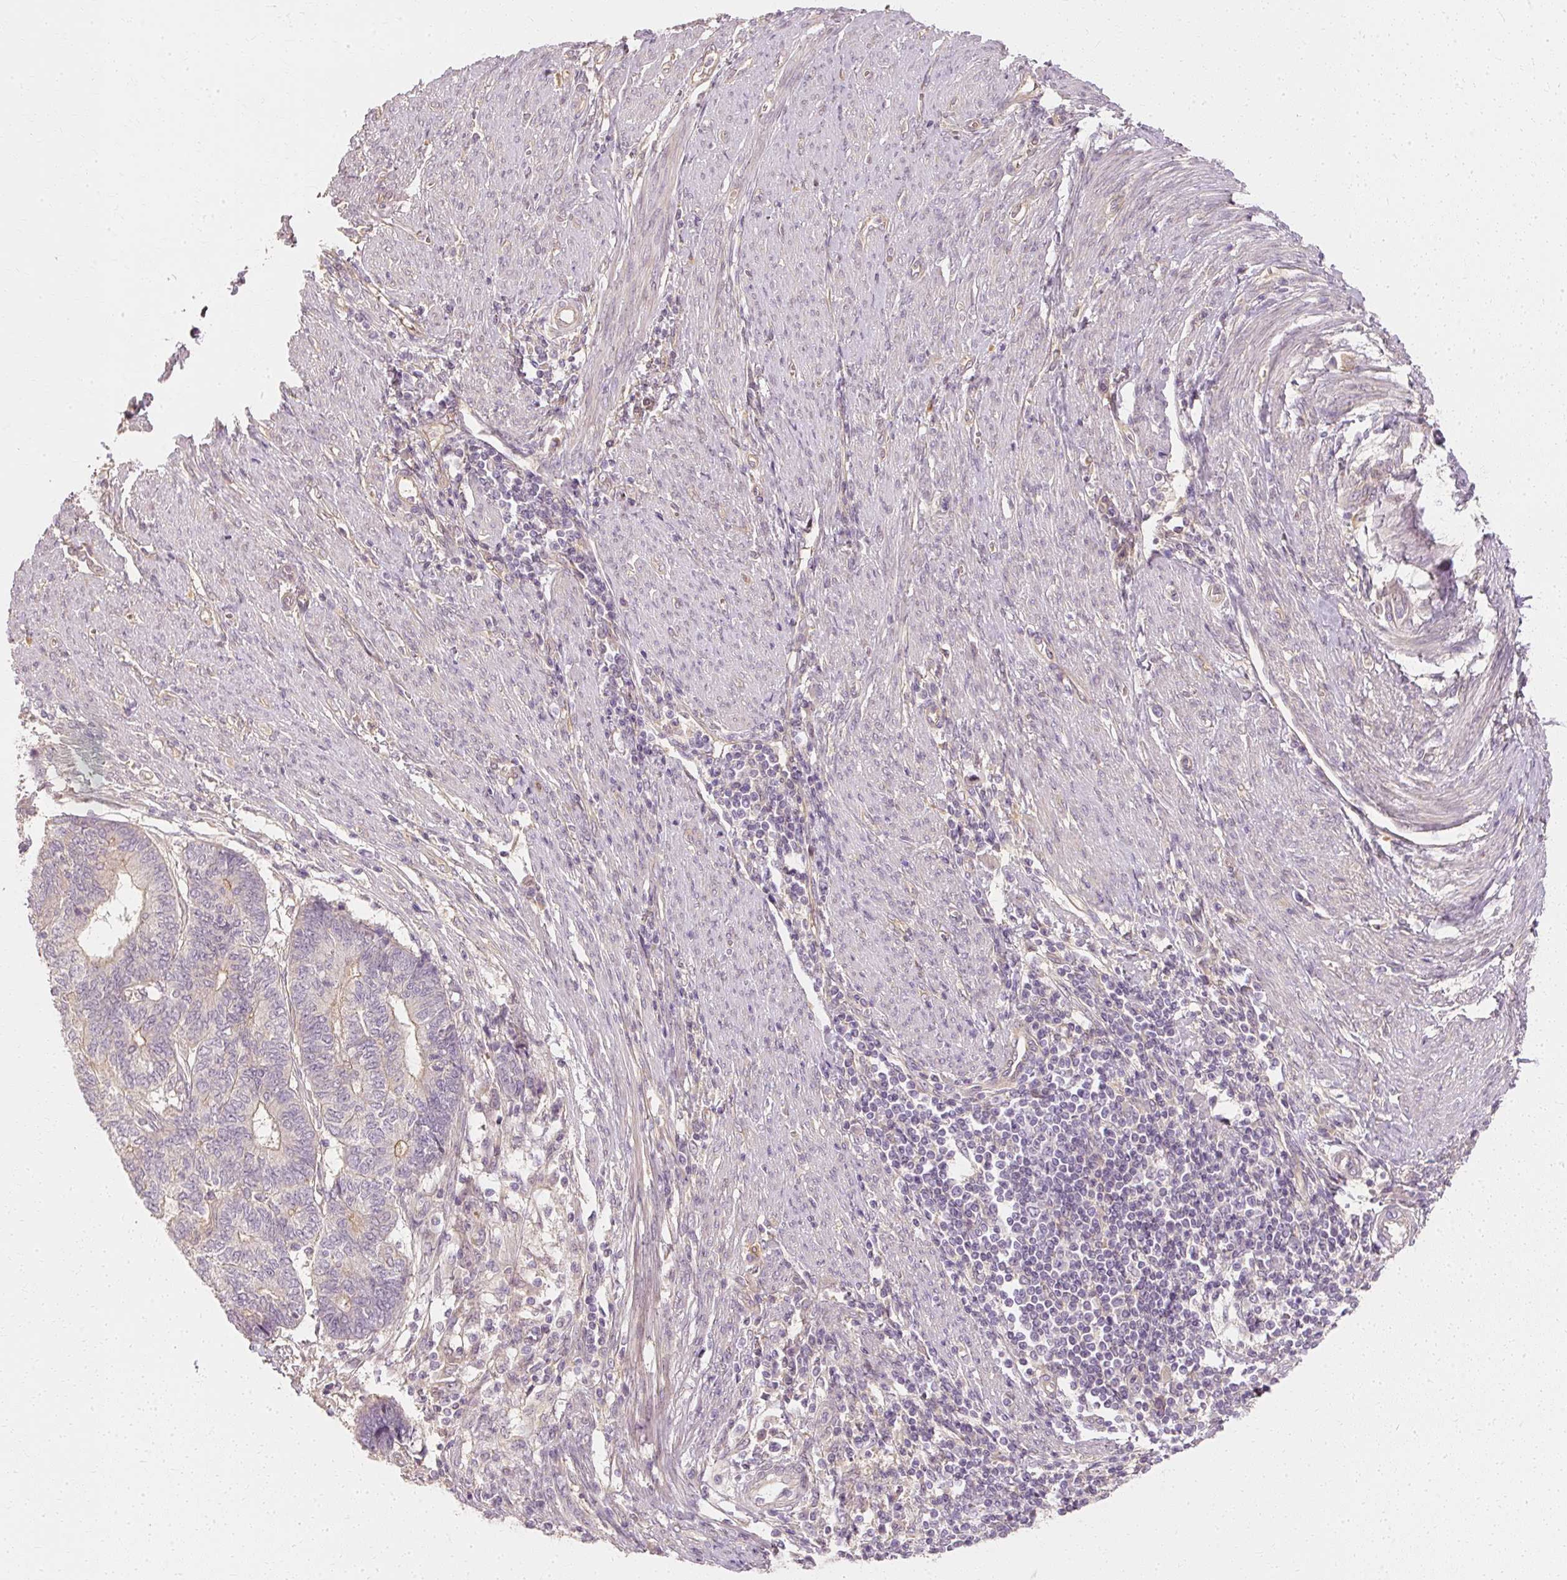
{"staining": {"intensity": "negative", "quantity": "none", "location": "none"}, "tissue": "endometrial cancer", "cell_type": "Tumor cells", "image_type": "cancer", "snomed": [{"axis": "morphology", "description": "Adenocarcinoma, NOS"}, {"axis": "topography", "description": "Uterus"}, {"axis": "topography", "description": "Endometrium"}], "caption": "DAB immunohistochemical staining of human endometrial cancer reveals no significant expression in tumor cells.", "gene": "GNAQ", "patient": {"sex": "female", "age": 70}}